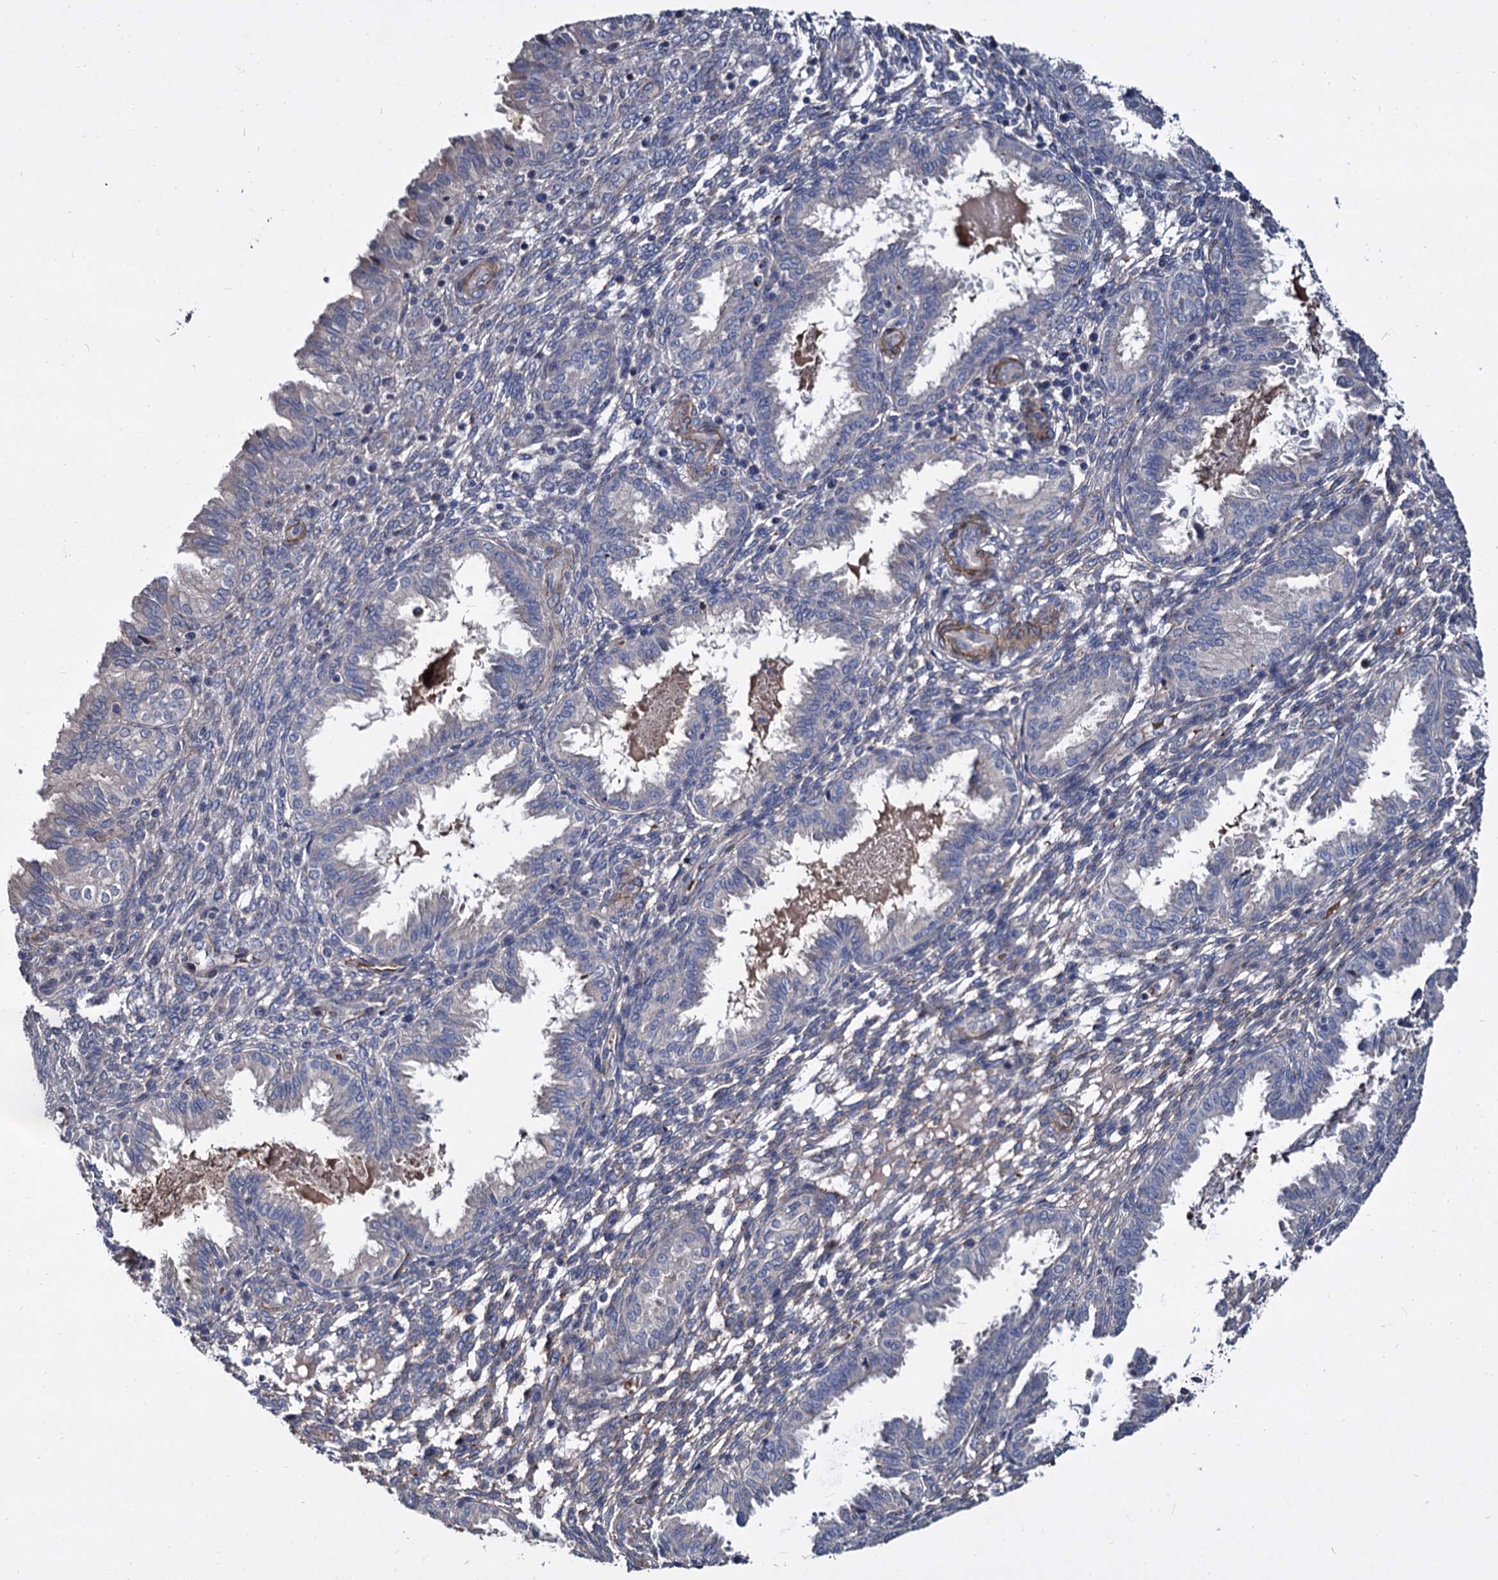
{"staining": {"intensity": "negative", "quantity": "none", "location": "none"}, "tissue": "endometrium", "cell_type": "Cells in endometrial stroma", "image_type": "normal", "snomed": [{"axis": "morphology", "description": "Normal tissue, NOS"}, {"axis": "topography", "description": "Endometrium"}], "caption": "This photomicrograph is of benign endometrium stained with immunohistochemistry to label a protein in brown with the nuclei are counter-stained blue. There is no expression in cells in endometrial stroma. (IHC, brightfield microscopy, high magnification).", "gene": "ISM2", "patient": {"sex": "female", "age": 33}}